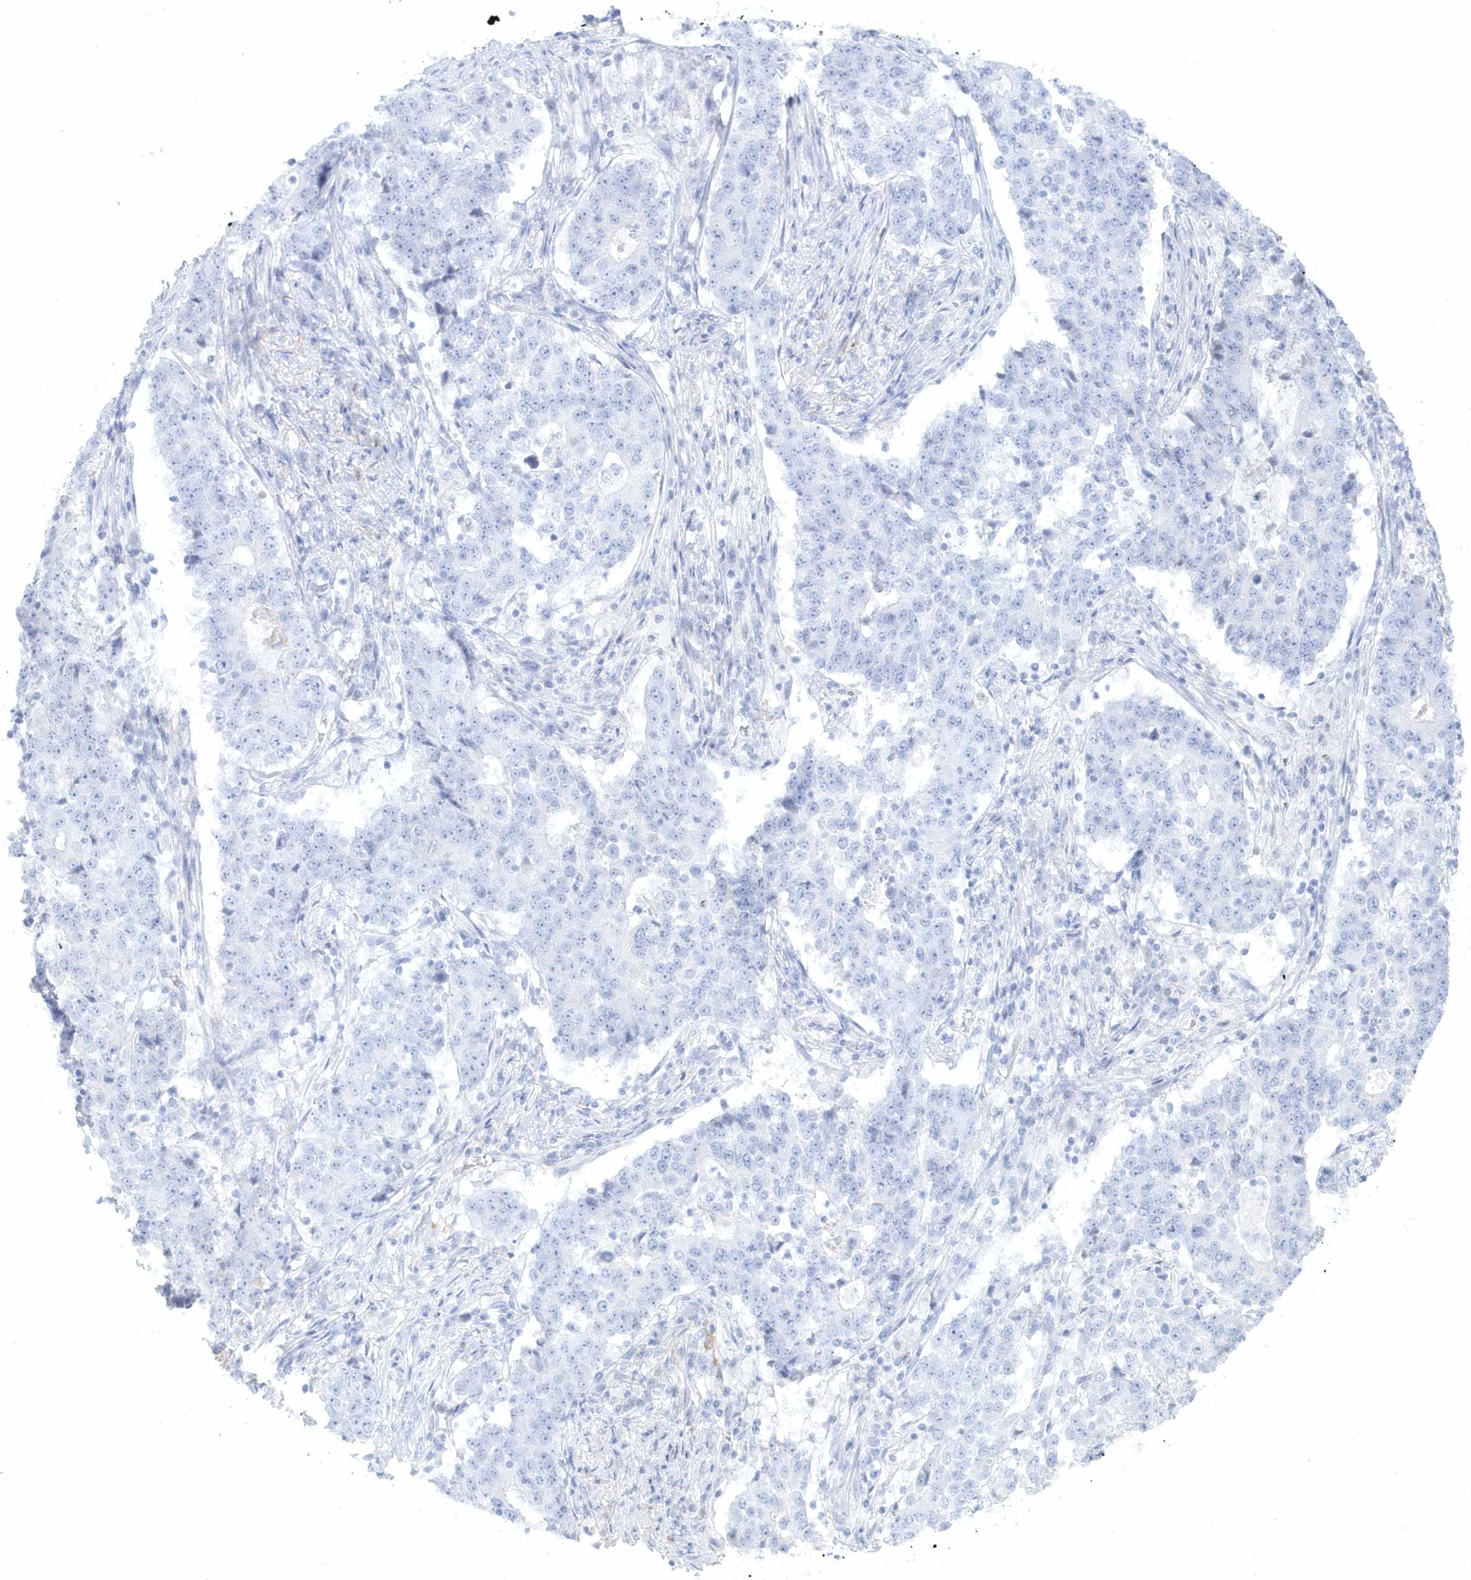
{"staining": {"intensity": "negative", "quantity": "none", "location": "none"}, "tissue": "stomach cancer", "cell_type": "Tumor cells", "image_type": "cancer", "snomed": [{"axis": "morphology", "description": "Adenocarcinoma, NOS"}, {"axis": "topography", "description": "Stomach"}], "caption": "High magnification brightfield microscopy of stomach adenocarcinoma stained with DAB (brown) and counterstained with hematoxylin (blue): tumor cells show no significant expression. (DAB immunohistochemistry visualized using brightfield microscopy, high magnification).", "gene": "FAM98A", "patient": {"sex": "male", "age": 59}}